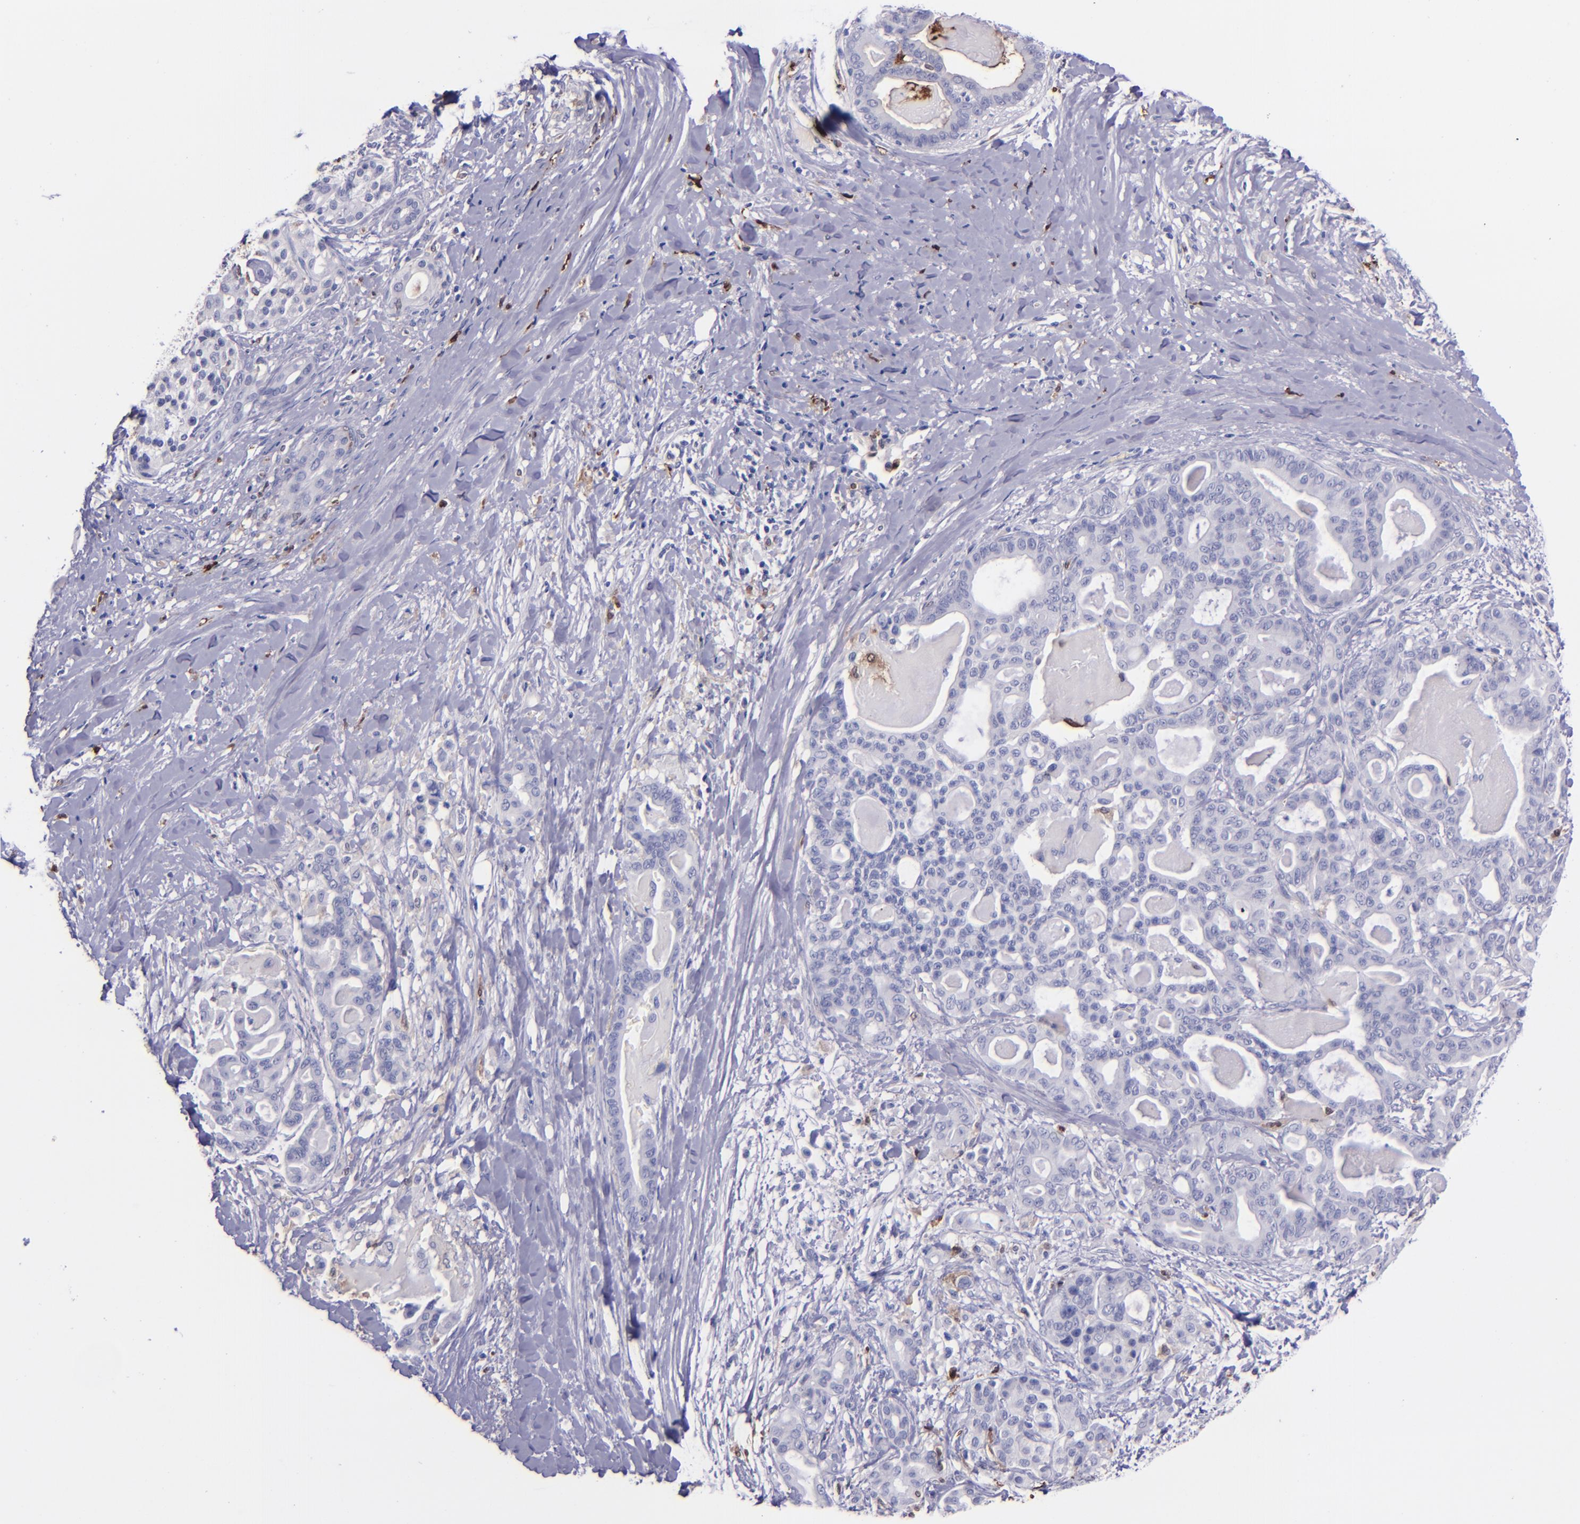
{"staining": {"intensity": "negative", "quantity": "none", "location": "none"}, "tissue": "pancreatic cancer", "cell_type": "Tumor cells", "image_type": "cancer", "snomed": [{"axis": "morphology", "description": "Adenocarcinoma, NOS"}, {"axis": "topography", "description": "Pancreas"}], "caption": "The histopathology image reveals no staining of tumor cells in pancreatic cancer (adenocarcinoma).", "gene": "F13A1", "patient": {"sex": "male", "age": 63}}